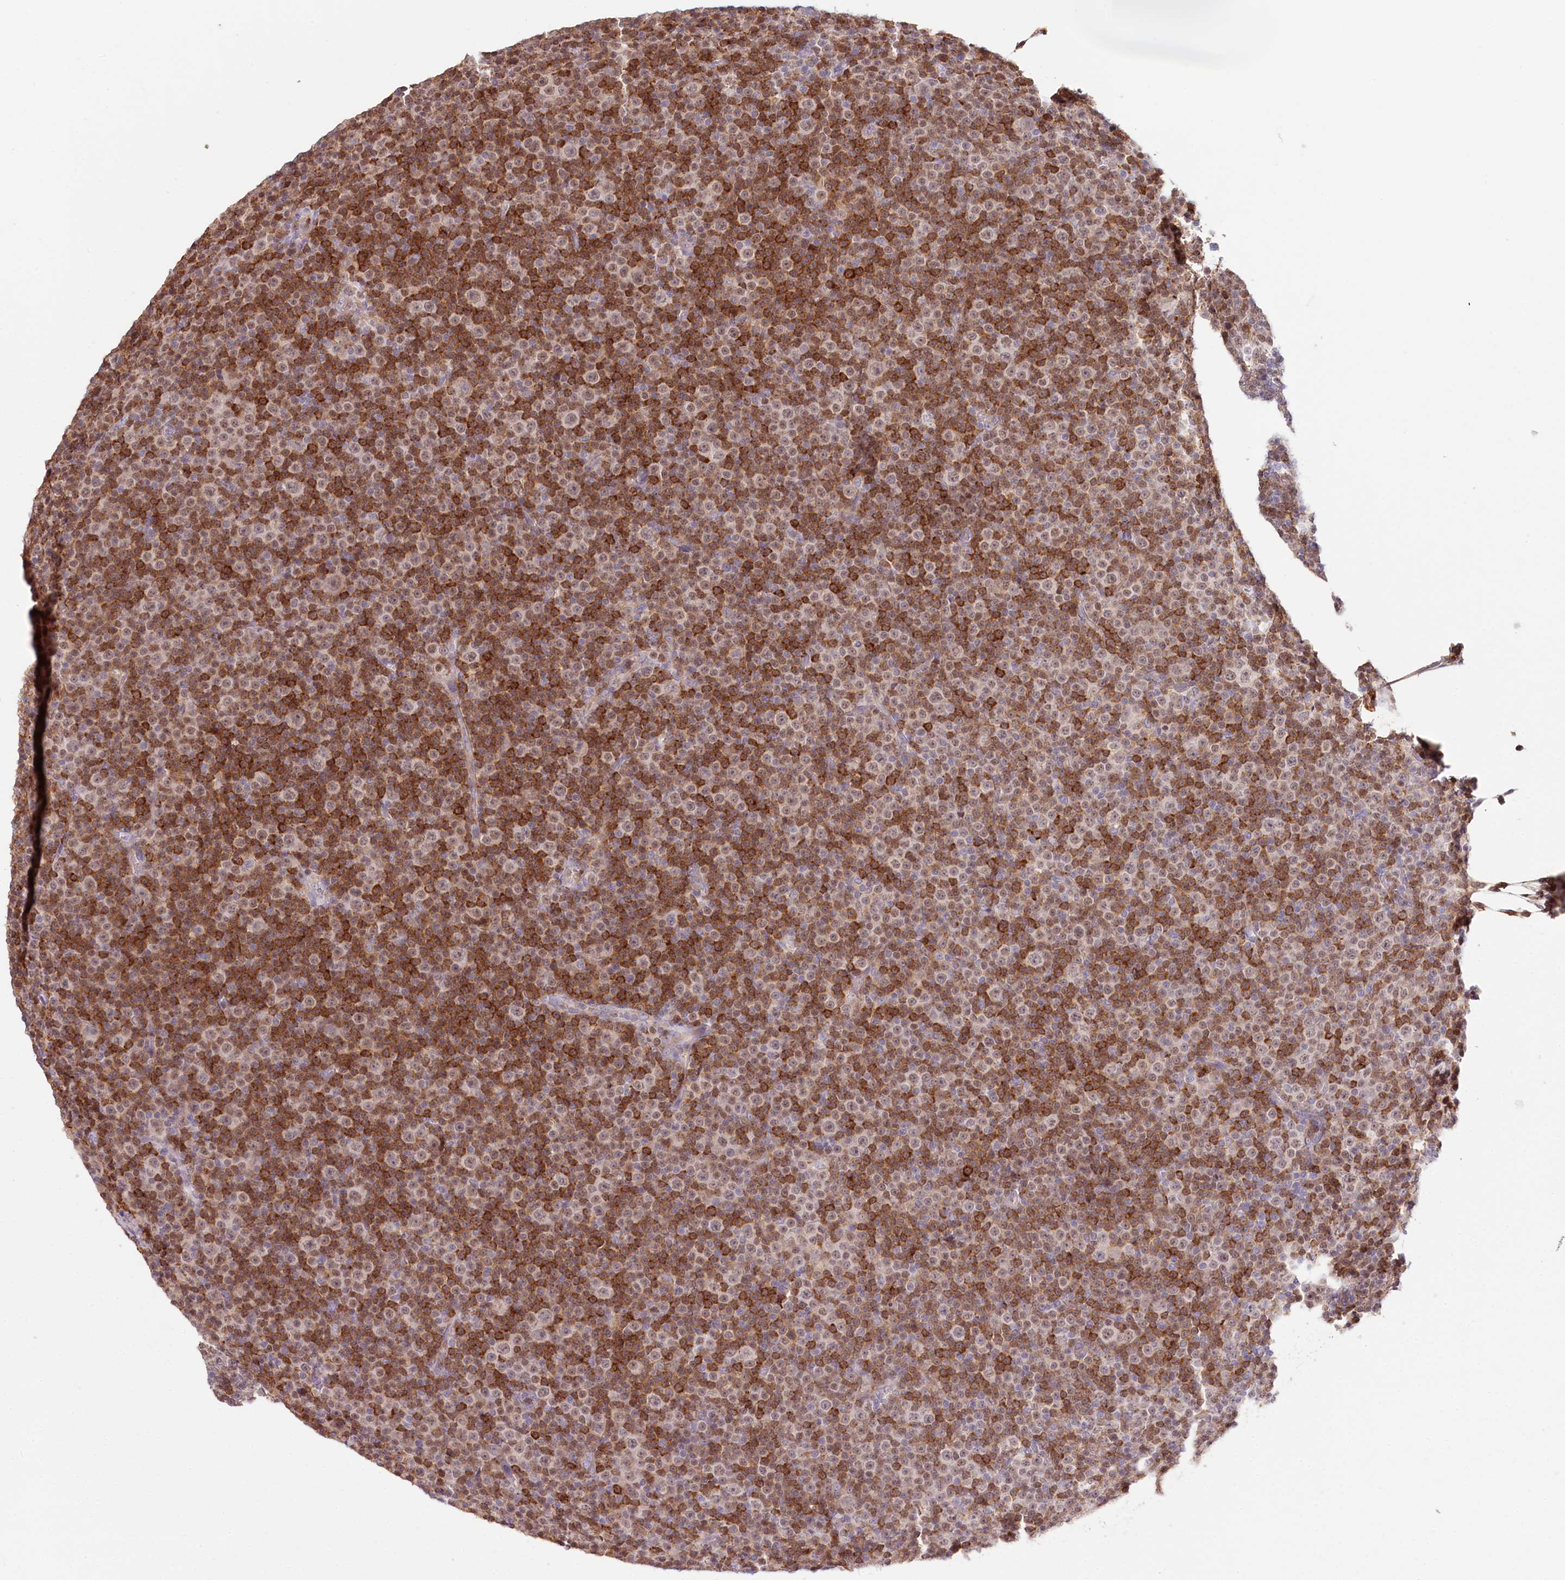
{"staining": {"intensity": "moderate", "quantity": ">75%", "location": "cytoplasmic/membranous,nuclear"}, "tissue": "lymphoma", "cell_type": "Tumor cells", "image_type": "cancer", "snomed": [{"axis": "morphology", "description": "Malignant lymphoma, non-Hodgkin's type, Low grade"}, {"axis": "topography", "description": "Lymph node"}], "caption": "Tumor cells exhibit moderate cytoplasmic/membranous and nuclear positivity in about >75% of cells in malignant lymphoma, non-Hodgkin's type (low-grade).", "gene": "DAPK1", "patient": {"sex": "female", "age": 67}}